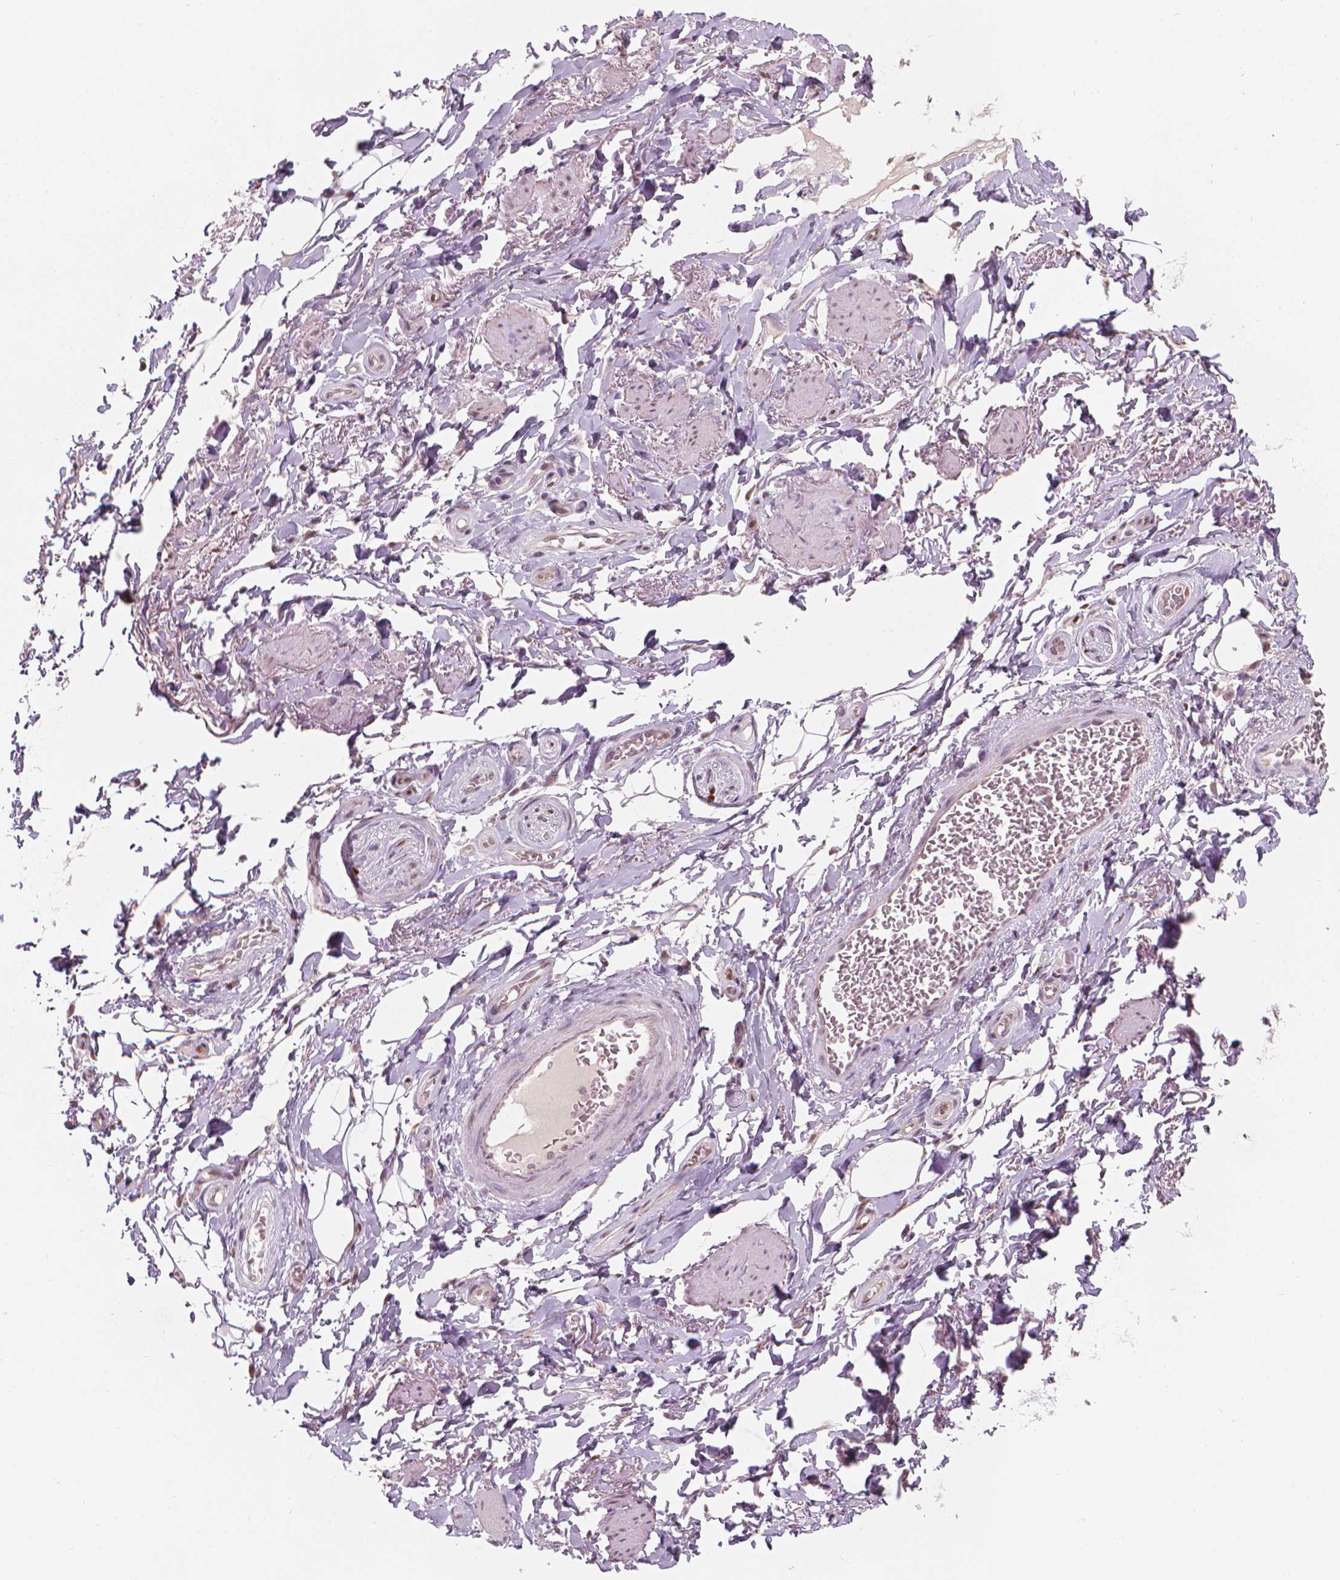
{"staining": {"intensity": "negative", "quantity": "none", "location": "none"}, "tissue": "adipose tissue", "cell_type": "Adipocytes", "image_type": "normal", "snomed": [{"axis": "morphology", "description": "Normal tissue, NOS"}, {"axis": "topography", "description": "Anal"}, {"axis": "topography", "description": "Peripheral nerve tissue"}], "caption": "IHC of benign human adipose tissue displays no expression in adipocytes.", "gene": "CDKN1C", "patient": {"sex": "male", "age": 53}}